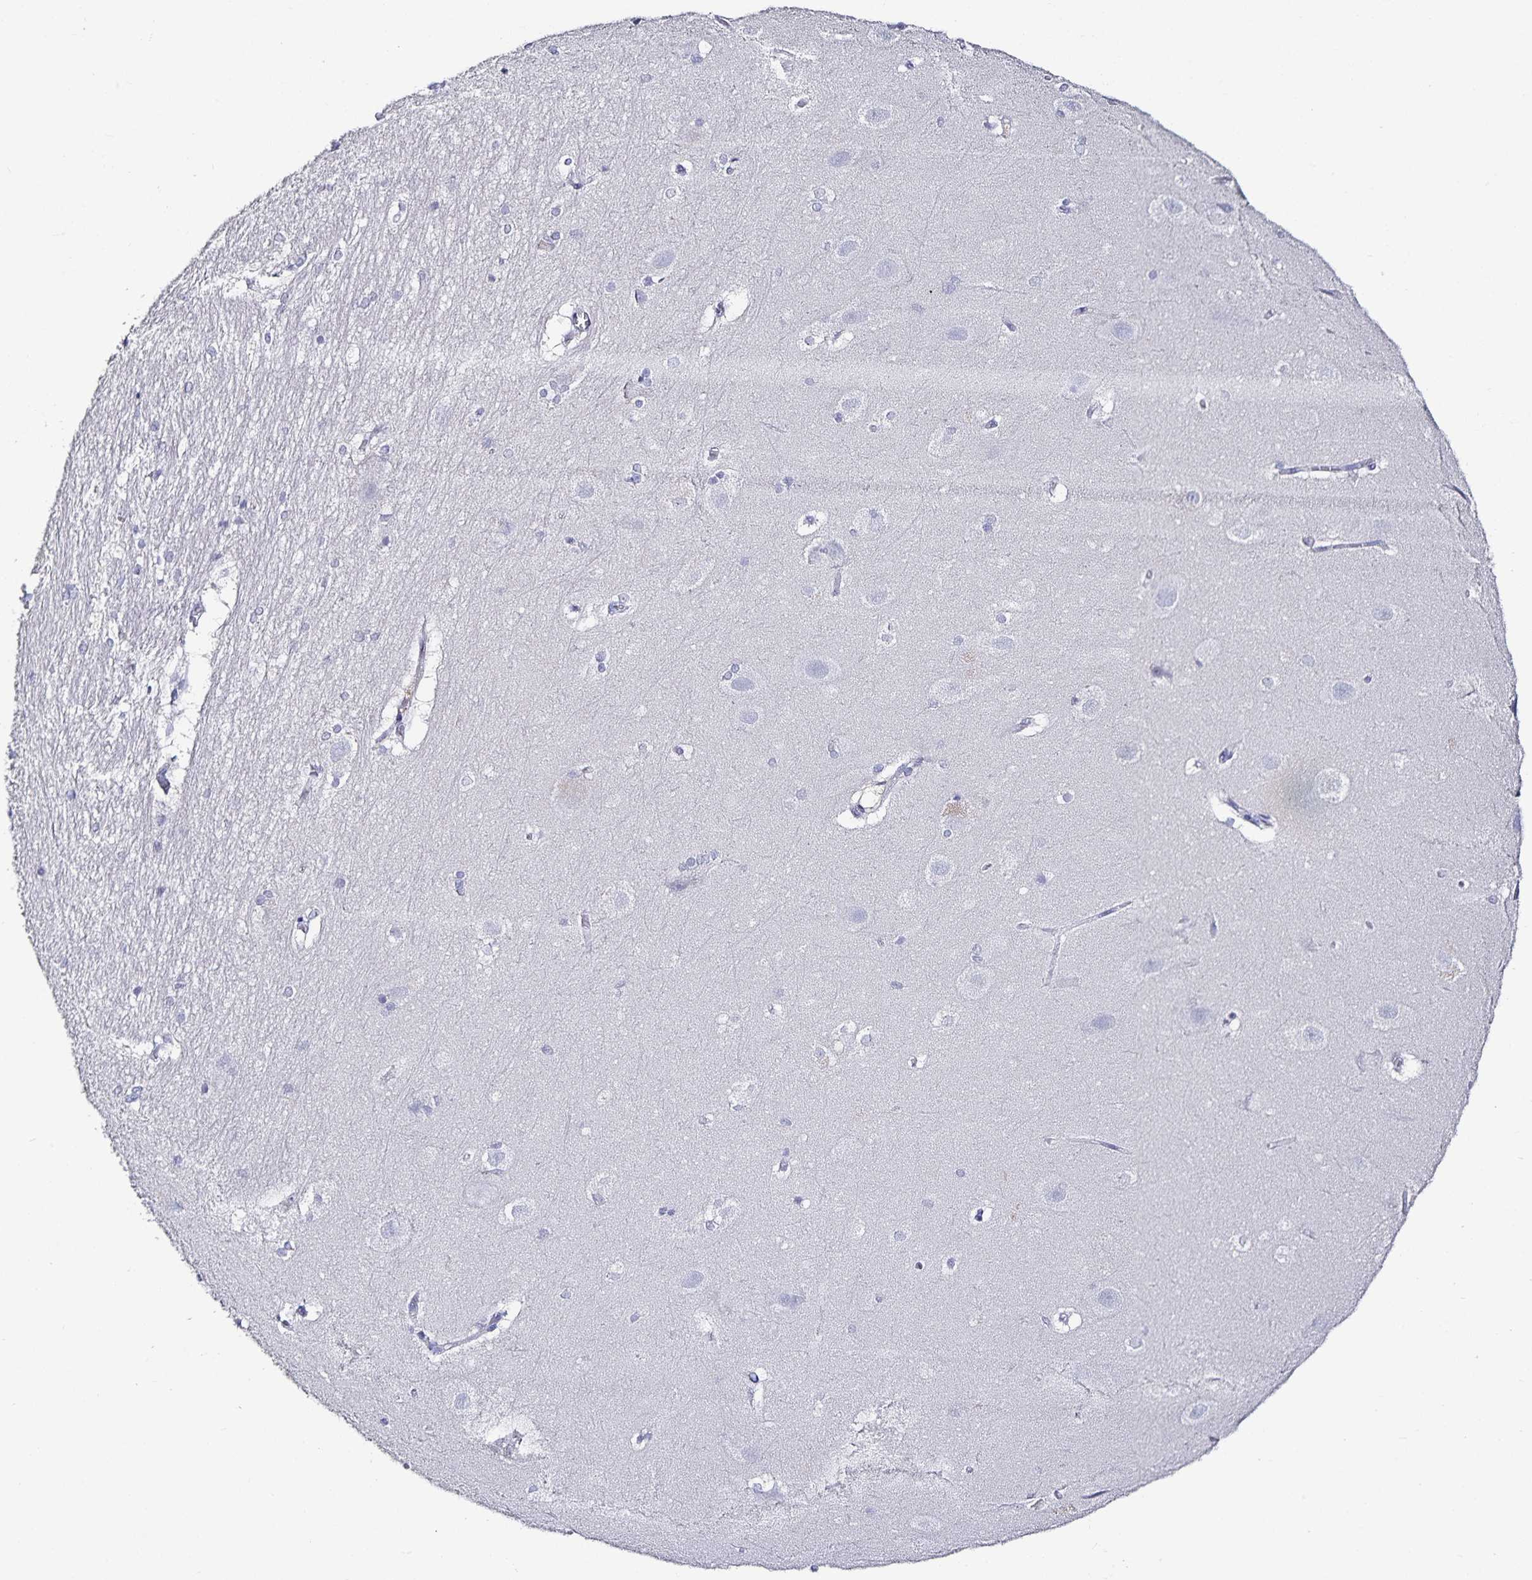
{"staining": {"intensity": "negative", "quantity": "none", "location": "none"}, "tissue": "hippocampus", "cell_type": "Glial cells", "image_type": "normal", "snomed": [{"axis": "morphology", "description": "Normal tissue, NOS"}, {"axis": "topography", "description": "Cerebral cortex"}, {"axis": "topography", "description": "Hippocampus"}], "caption": "Immunohistochemistry (IHC) of normal hippocampus shows no staining in glial cells. (Stains: DAB IHC with hematoxylin counter stain, Microscopy: brightfield microscopy at high magnification).", "gene": "TTR", "patient": {"sex": "female", "age": 19}}